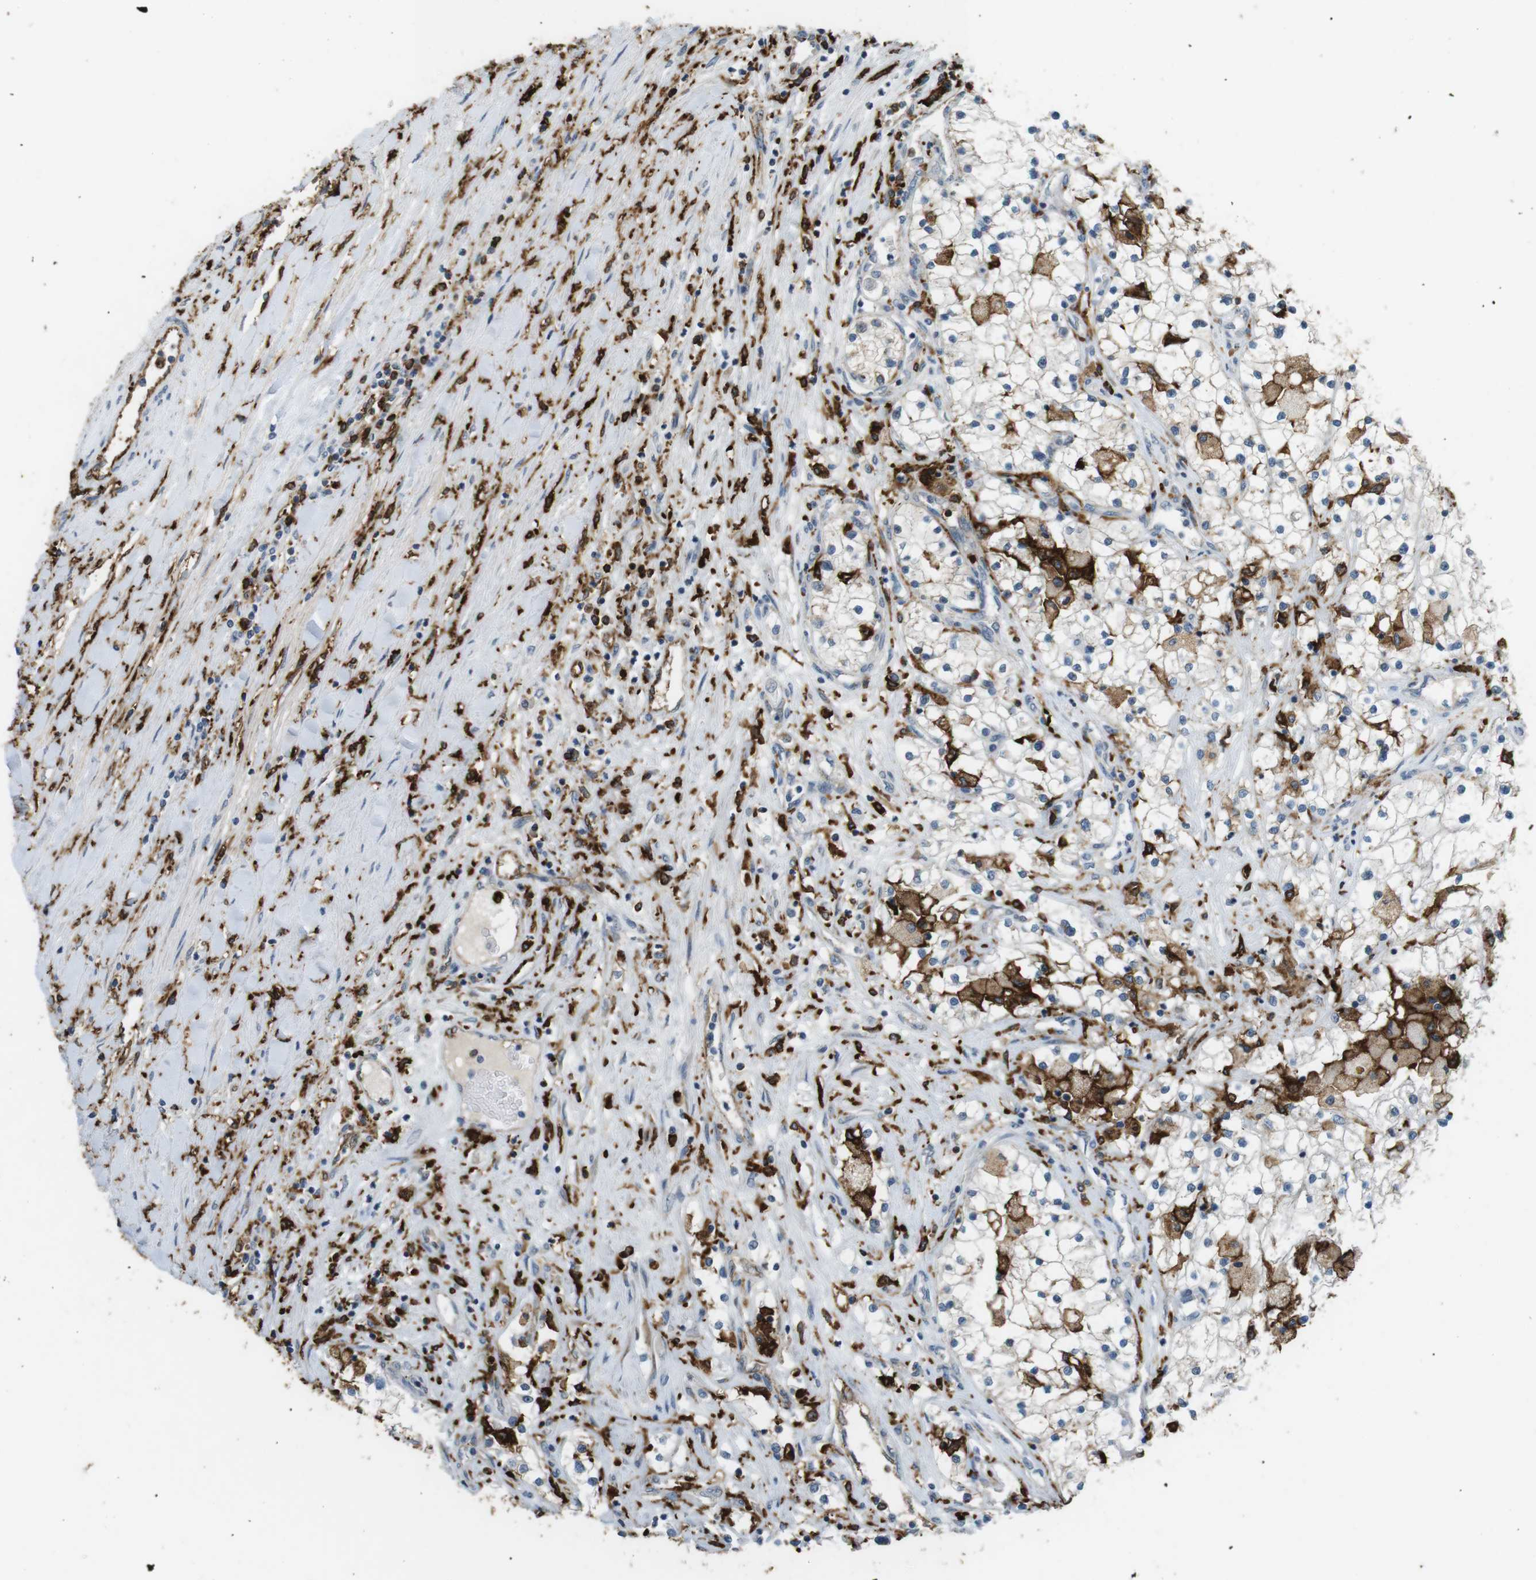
{"staining": {"intensity": "weak", "quantity": "<25%", "location": "cytoplasmic/membranous"}, "tissue": "renal cancer", "cell_type": "Tumor cells", "image_type": "cancer", "snomed": [{"axis": "morphology", "description": "Adenocarcinoma, NOS"}, {"axis": "topography", "description": "Kidney"}], "caption": "DAB immunohistochemical staining of human adenocarcinoma (renal) shows no significant positivity in tumor cells.", "gene": "HLA-DRA", "patient": {"sex": "male", "age": 68}}